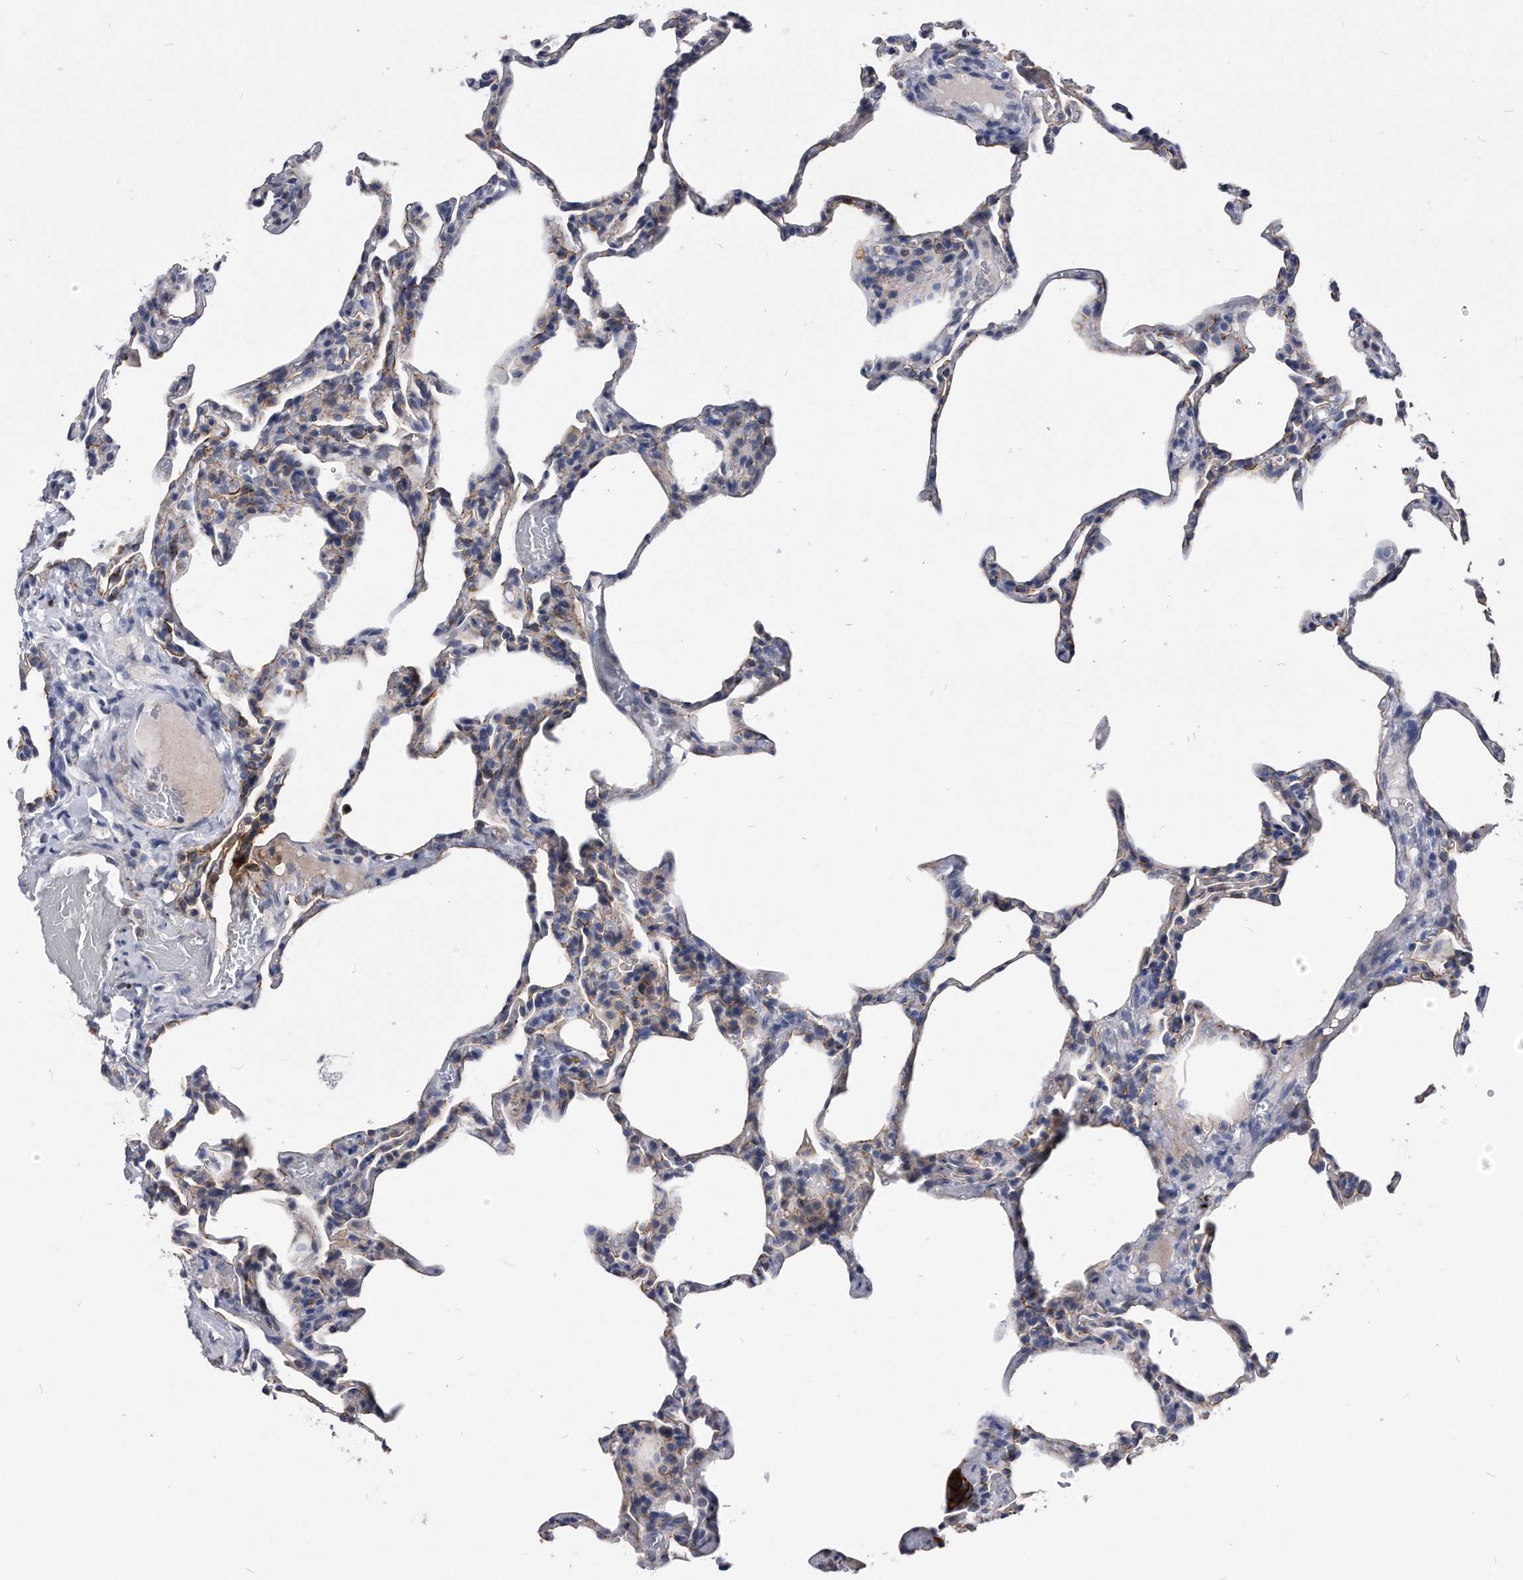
{"staining": {"intensity": "weak", "quantity": "<25%", "location": "cytoplasmic/membranous"}, "tissue": "lung", "cell_type": "Alveolar cells", "image_type": "normal", "snomed": [{"axis": "morphology", "description": "Normal tissue, NOS"}, {"axis": "topography", "description": "Lung"}], "caption": "DAB (3,3'-diaminobenzidine) immunohistochemical staining of benign lung reveals no significant expression in alveolar cells. Brightfield microscopy of IHC stained with DAB (brown) and hematoxylin (blue), captured at high magnification.", "gene": "IL20RA", "patient": {"sex": "male", "age": 20}}